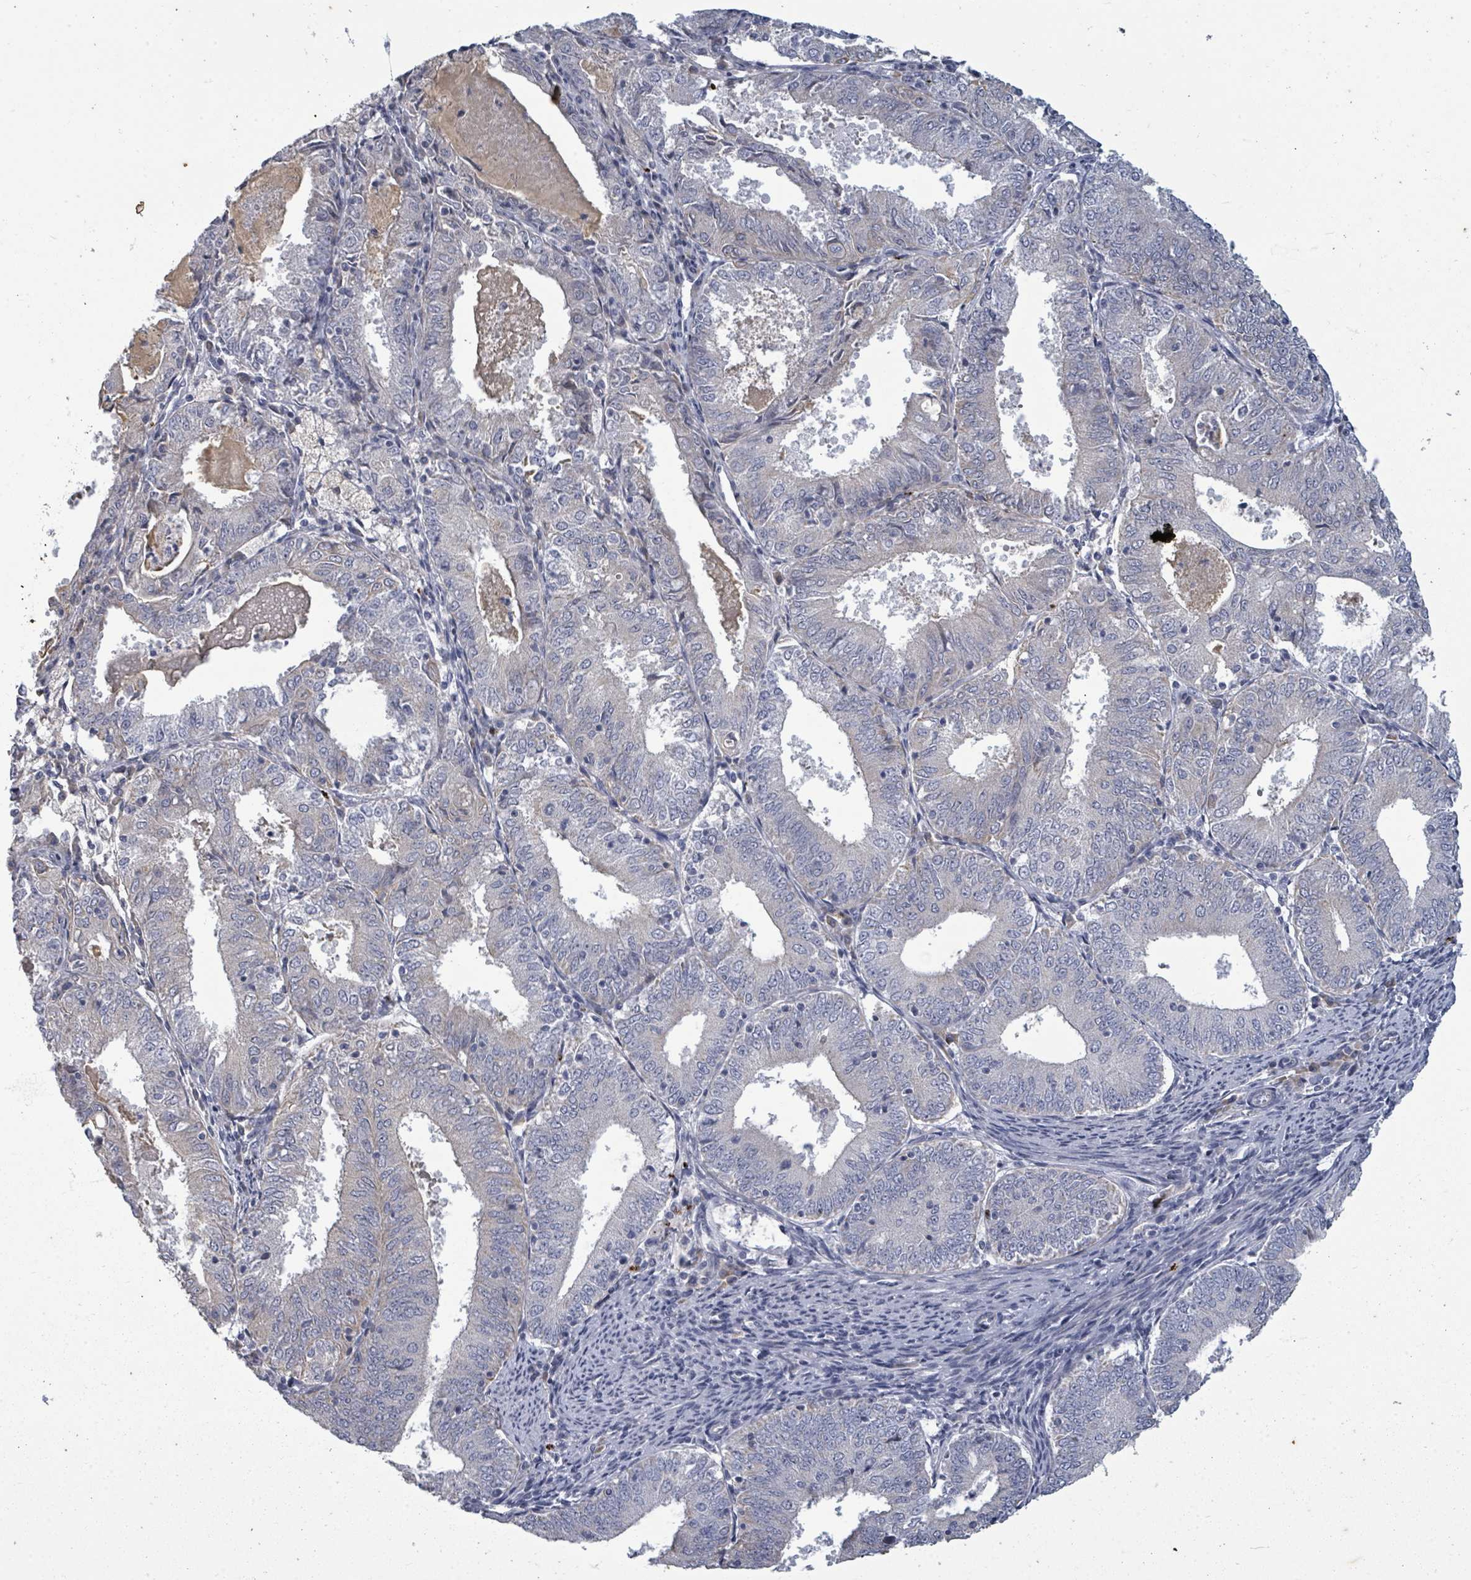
{"staining": {"intensity": "negative", "quantity": "none", "location": "none"}, "tissue": "endometrial cancer", "cell_type": "Tumor cells", "image_type": "cancer", "snomed": [{"axis": "morphology", "description": "Adenocarcinoma, NOS"}, {"axis": "topography", "description": "Endometrium"}], "caption": "This is an IHC image of endometrial adenocarcinoma. There is no expression in tumor cells.", "gene": "ASB12", "patient": {"sex": "female", "age": 57}}